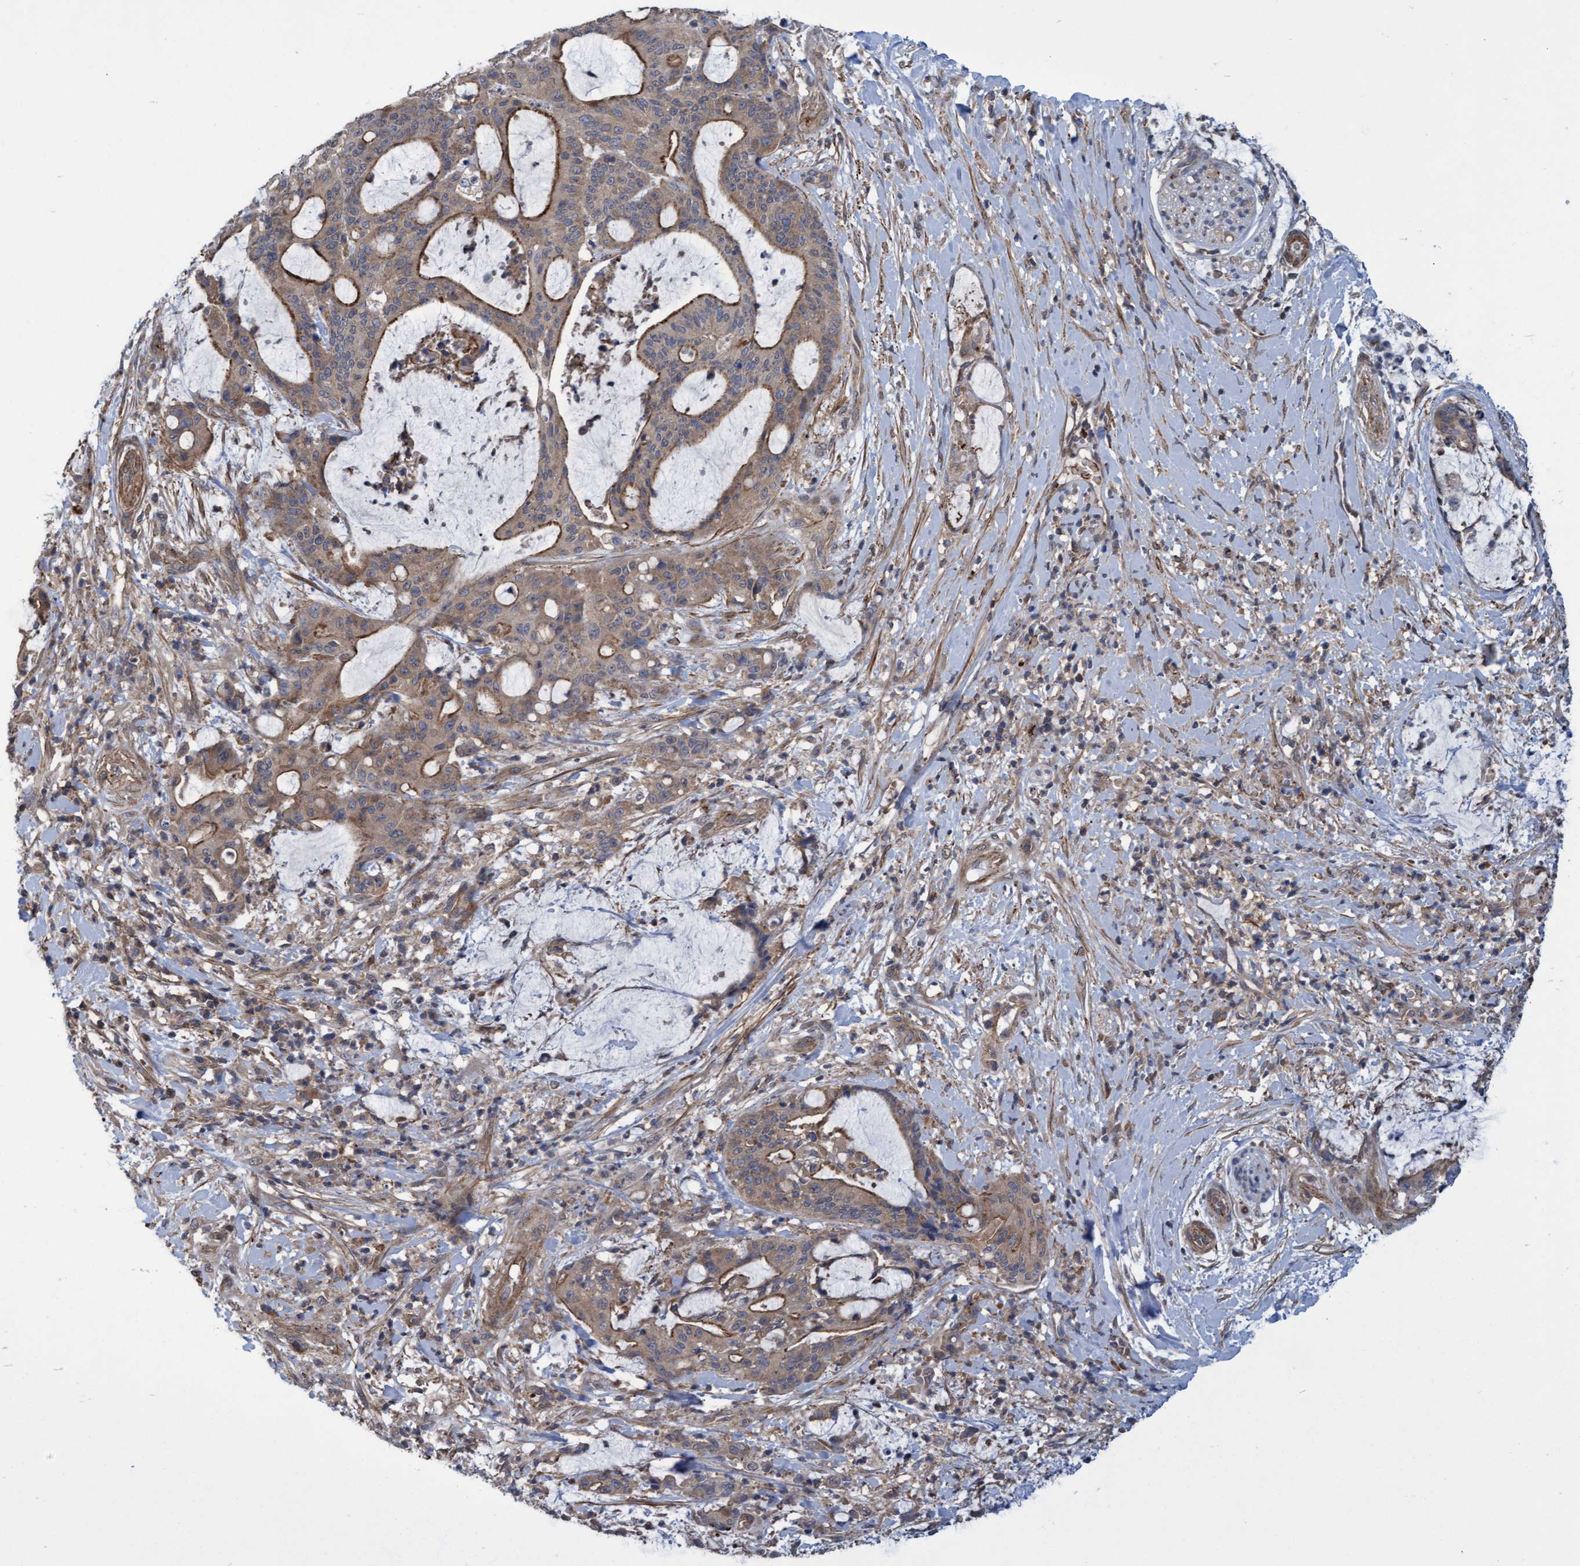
{"staining": {"intensity": "moderate", "quantity": ">75%", "location": "cytoplasmic/membranous"}, "tissue": "liver cancer", "cell_type": "Tumor cells", "image_type": "cancer", "snomed": [{"axis": "morphology", "description": "Normal tissue, NOS"}, {"axis": "morphology", "description": "Cholangiocarcinoma"}, {"axis": "topography", "description": "Liver"}, {"axis": "topography", "description": "Peripheral nerve tissue"}], "caption": "Protein expression analysis of human liver cancer reveals moderate cytoplasmic/membranous expression in approximately >75% of tumor cells.", "gene": "NAA15", "patient": {"sex": "female", "age": 73}}